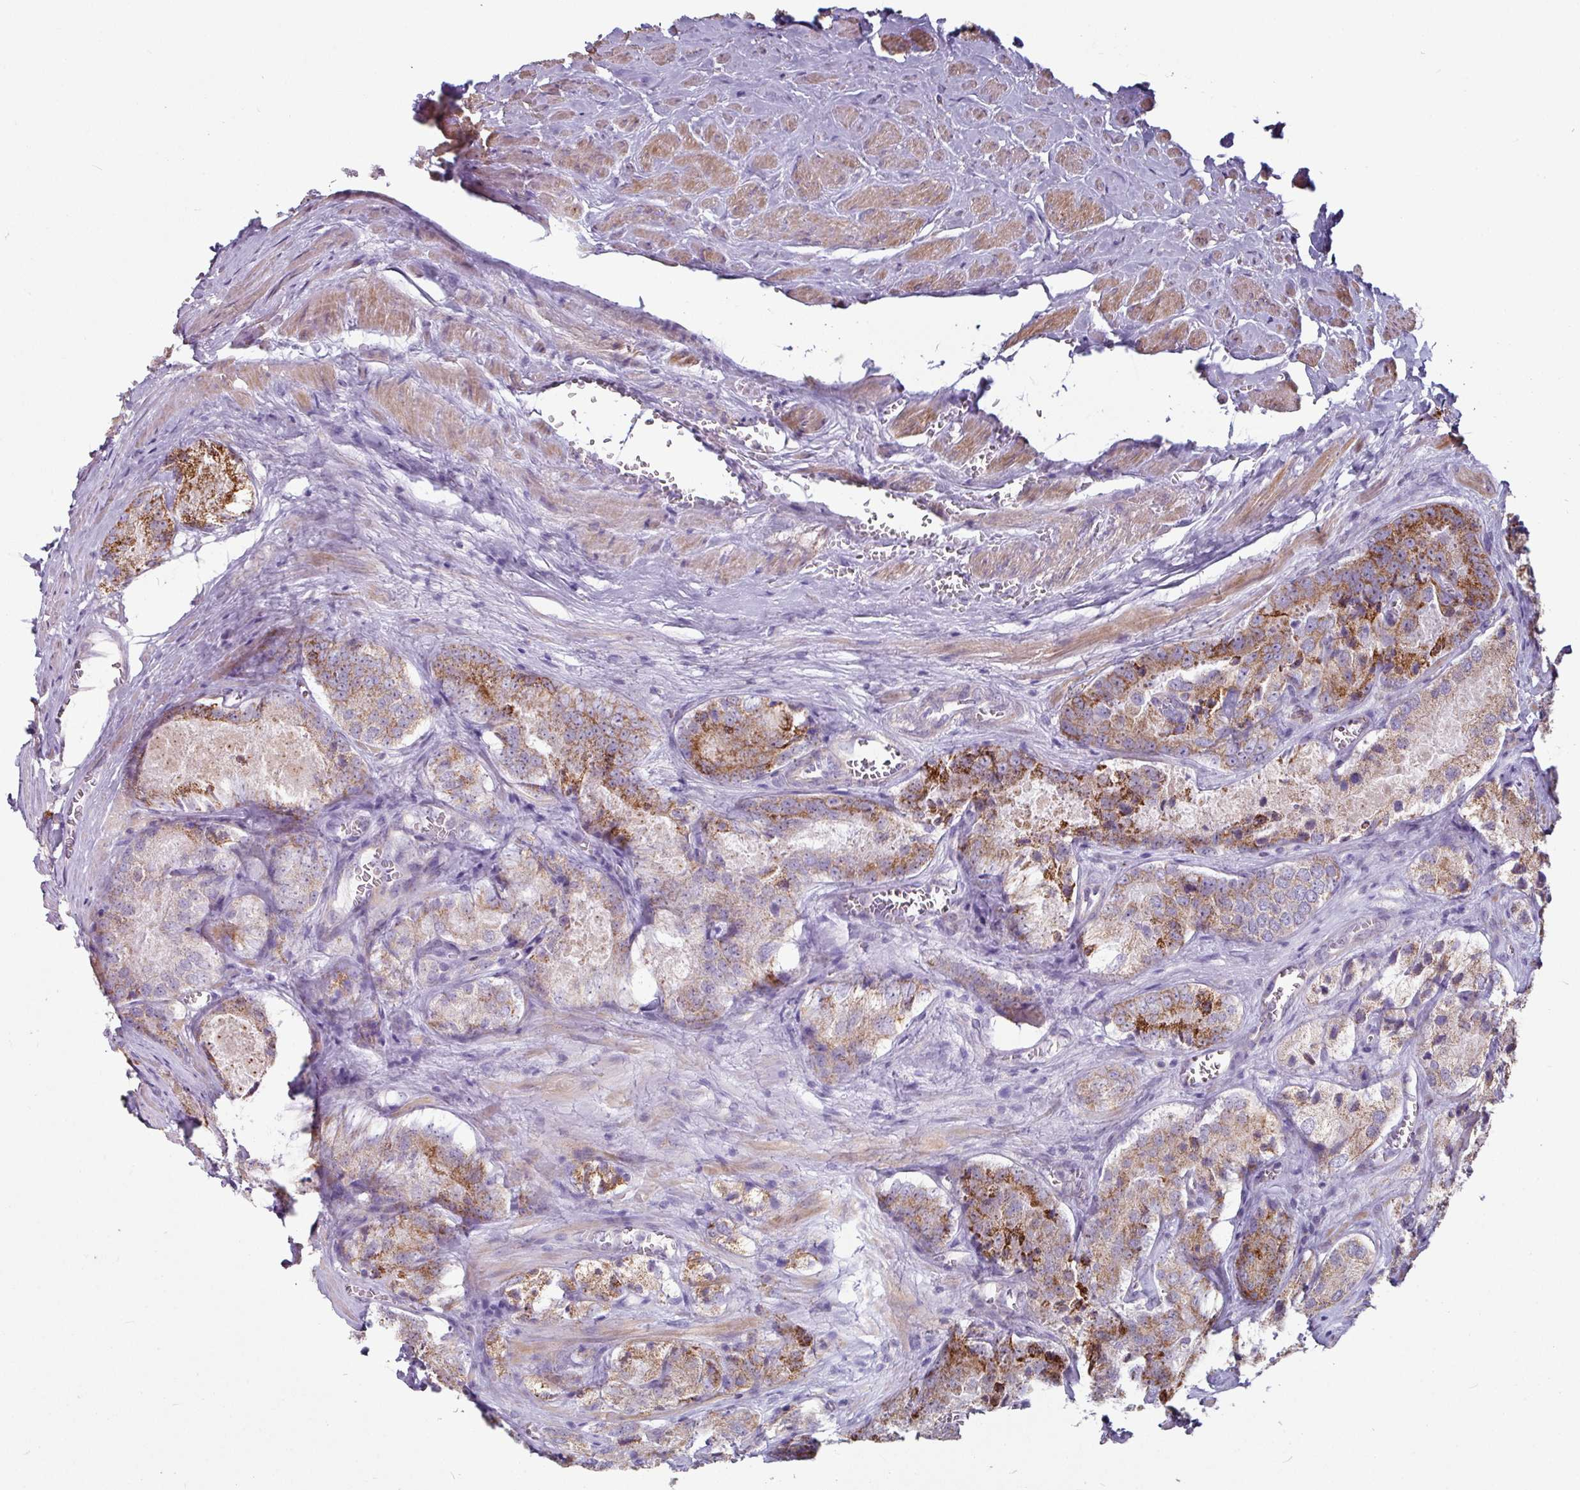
{"staining": {"intensity": "moderate", "quantity": "25%-75%", "location": "cytoplasmic/membranous"}, "tissue": "prostate cancer", "cell_type": "Tumor cells", "image_type": "cancer", "snomed": [{"axis": "morphology", "description": "Adenocarcinoma, Low grade"}, {"axis": "topography", "description": "Prostate"}], "caption": "The immunohistochemical stain labels moderate cytoplasmic/membranous staining in tumor cells of prostate cancer (adenocarcinoma (low-grade)) tissue. (DAB (3,3'-diaminobenzidine) = brown stain, brightfield microscopy at high magnification).", "gene": "OR2D3", "patient": {"sex": "male", "age": 68}}